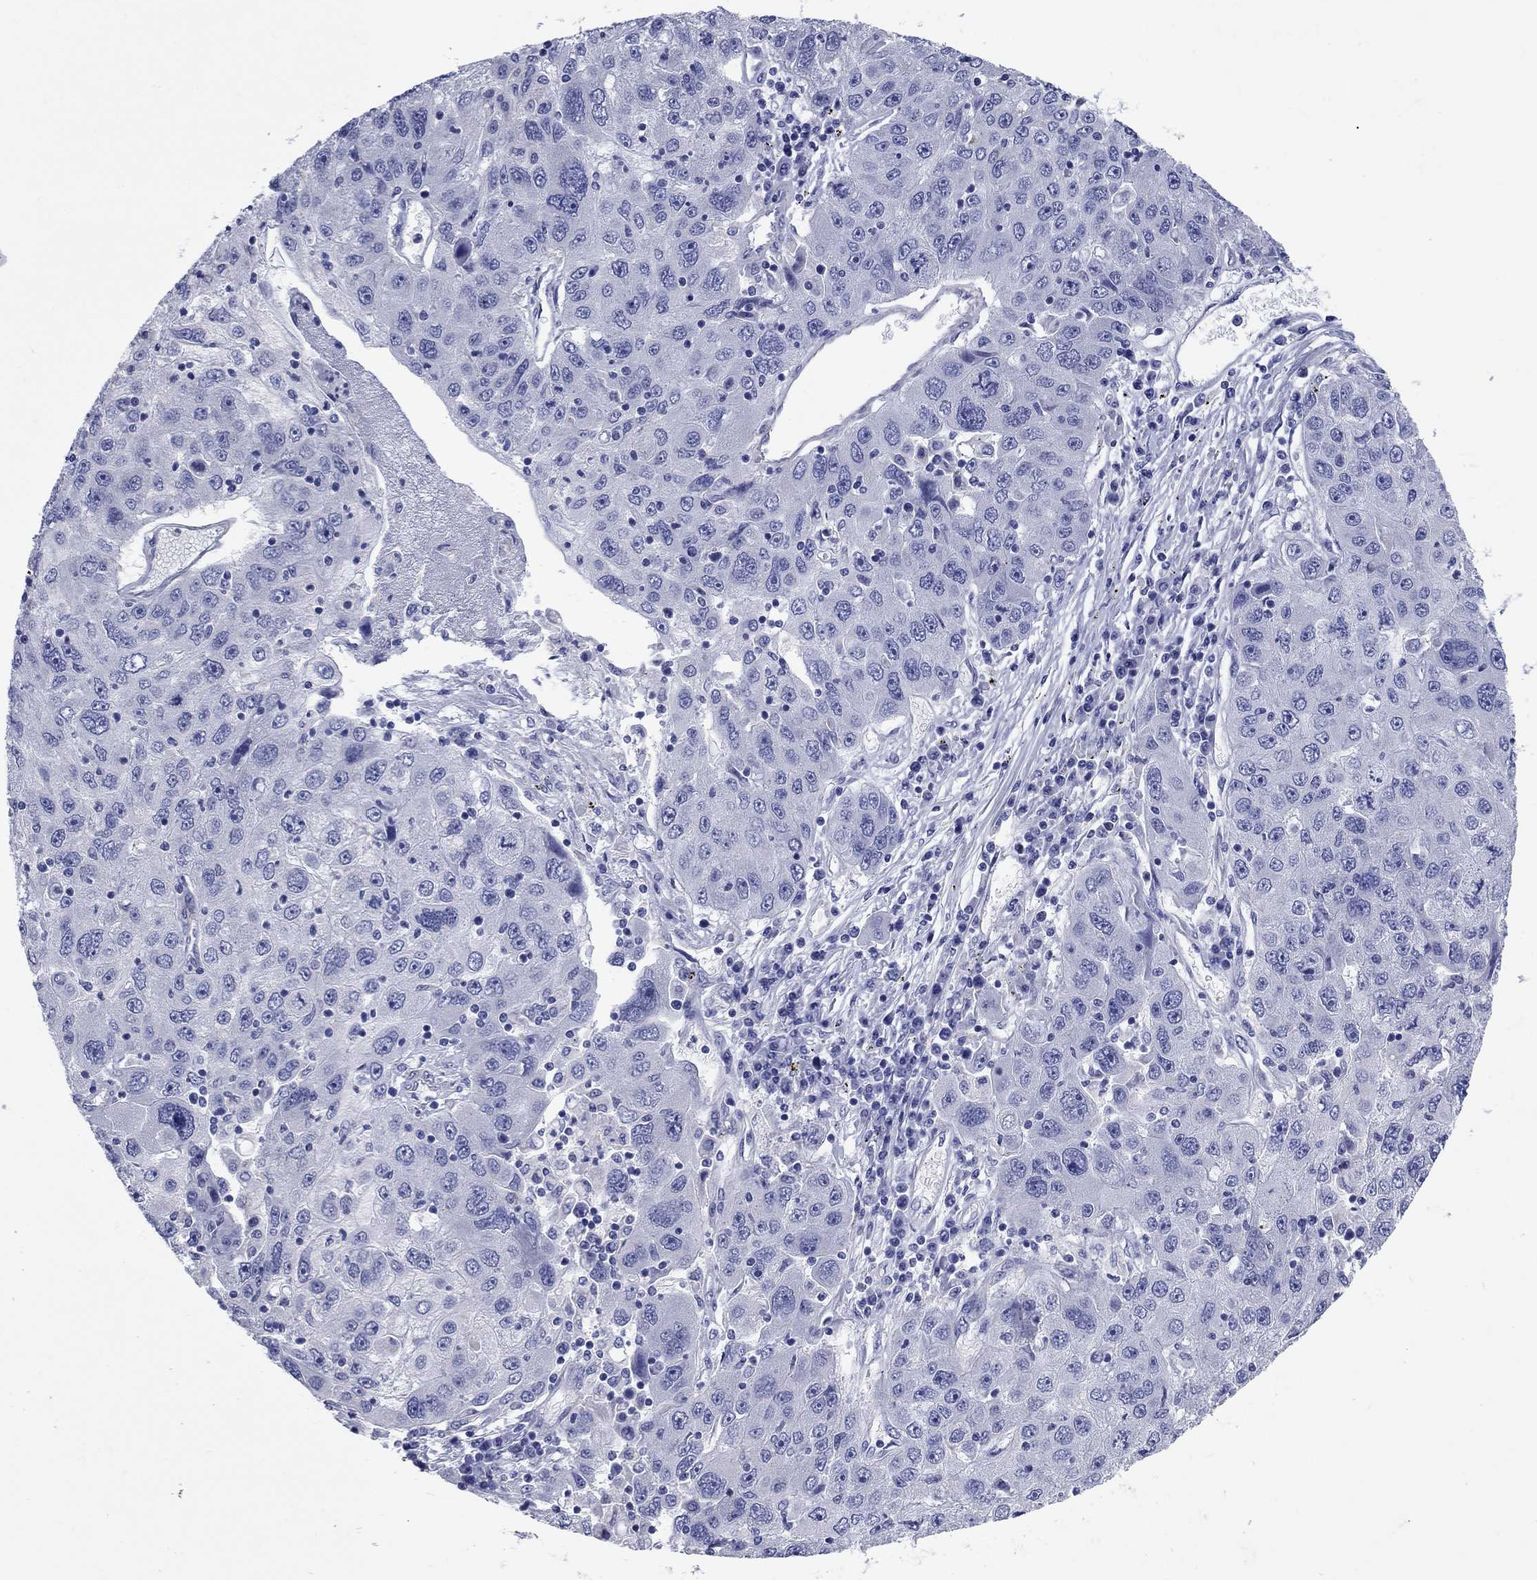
{"staining": {"intensity": "negative", "quantity": "none", "location": "none"}, "tissue": "stomach cancer", "cell_type": "Tumor cells", "image_type": "cancer", "snomed": [{"axis": "morphology", "description": "Adenocarcinoma, NOS"}, {"axis": "topography", "description": "Stomach"}], "caption": "This micrograph is of stomach adenocarcinoma stained with IHC to label a protein in brown with the nuclei are counter-stained blue. There is no expression in tumor cells. Brightfield microscopy of immunohistochemistry (IHC) stained with DAB (brown) and hematoxylin (blue), captured at high magnification.", "gene": "PRKCG", "patient": {"sex": "male", "age": 56}}